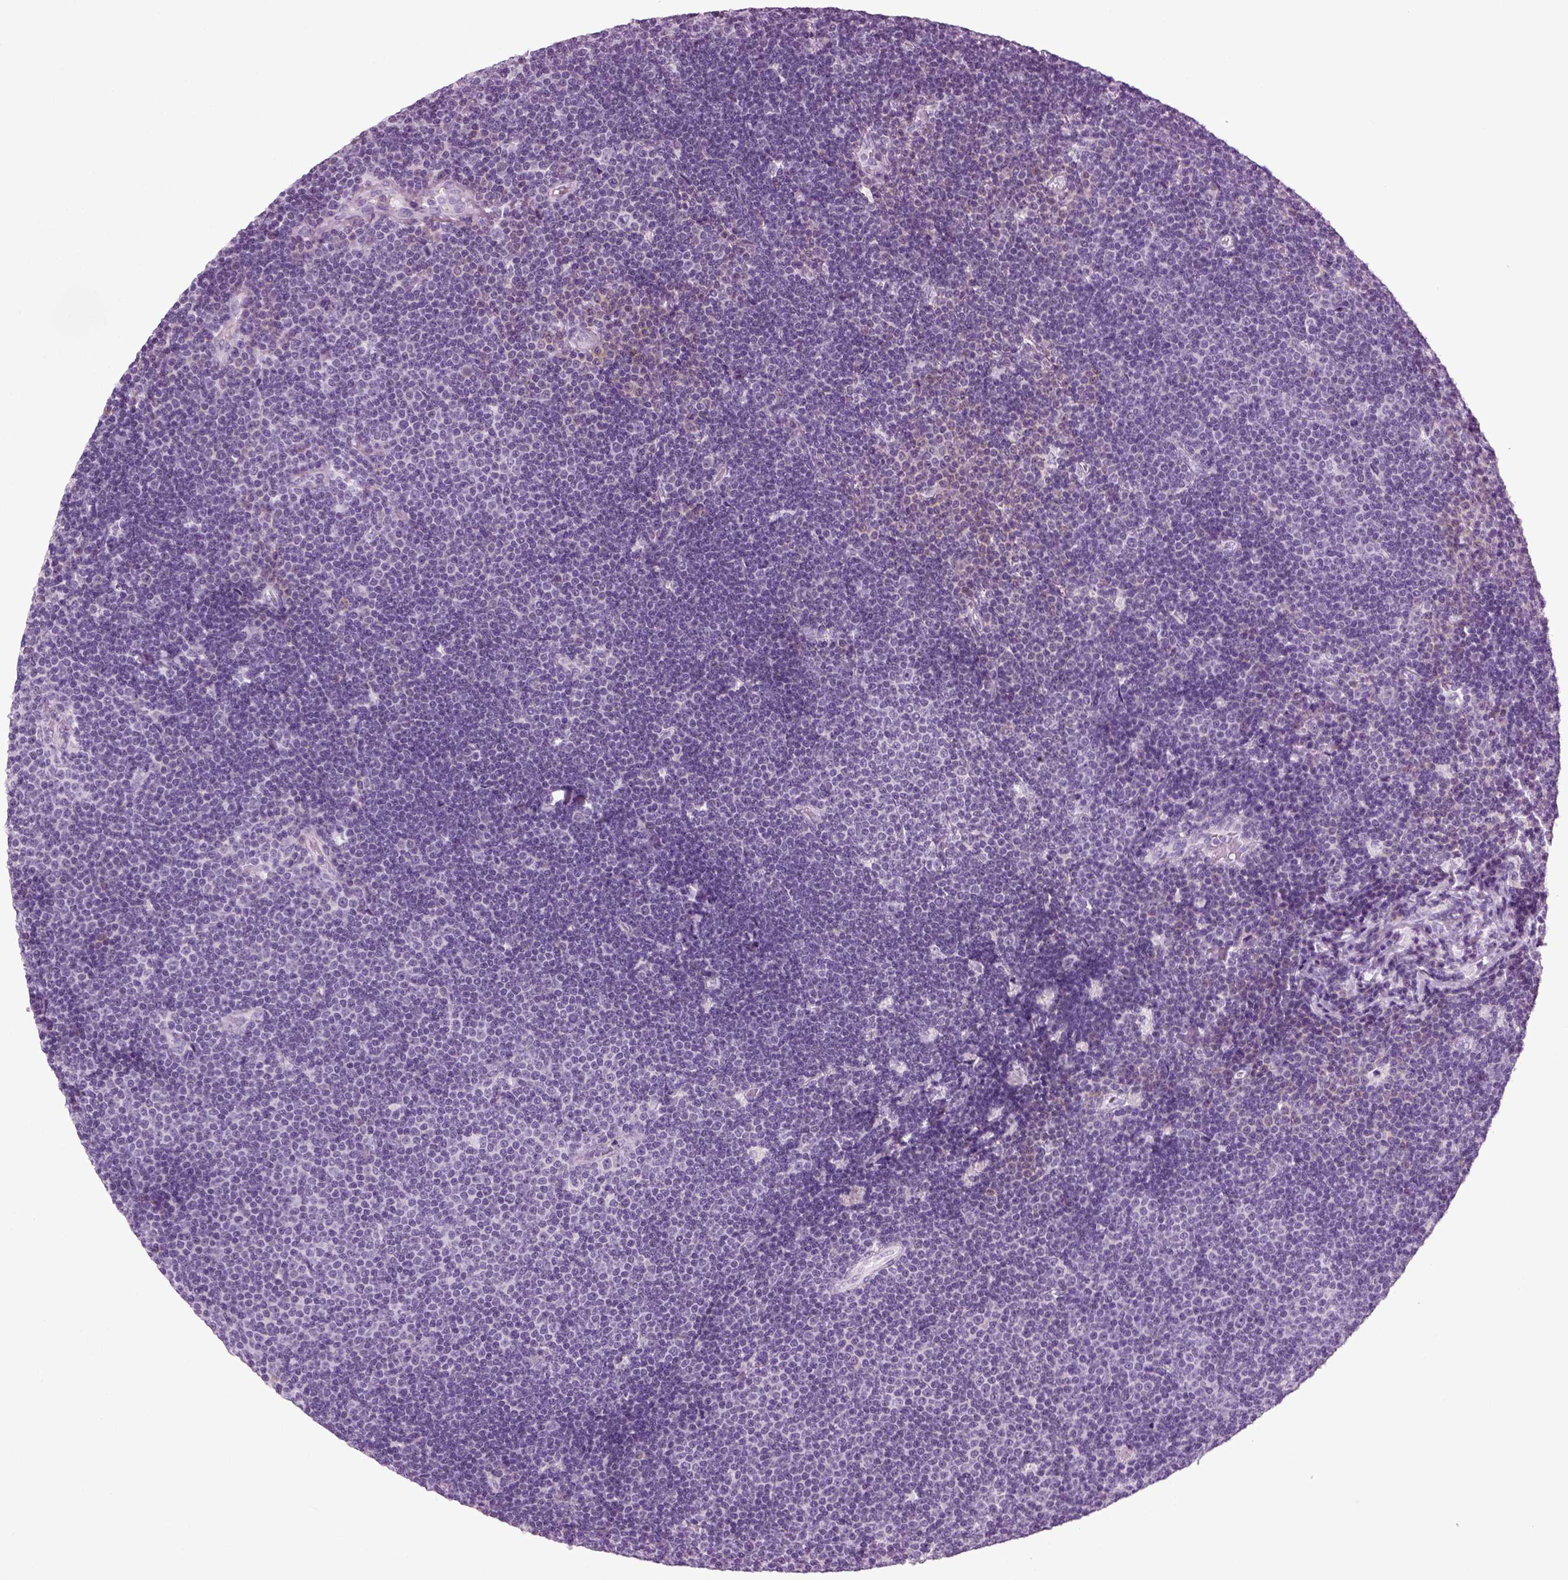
{"staining": {"intensity": "negative", "quantity": "none", "location": "none"}, "tissue": "lymphoma", "cell_type": "Tumor cells", "image_type": "cancer", "snomed": [{"axis": "morphology", "description": "Malignant lymphoma, non-Hodgkin's type, Low grade"}, {"axis": "topography", "description": "Brain"}], "caption": "This photomicrograph is of lymphoma stained with IHC to label a protein in brown with the nuclei are counter-stained blue. There is no positivity in tumor cells.", "gene": "PRLH", "patient": {"sex": "female", "age": 66}}